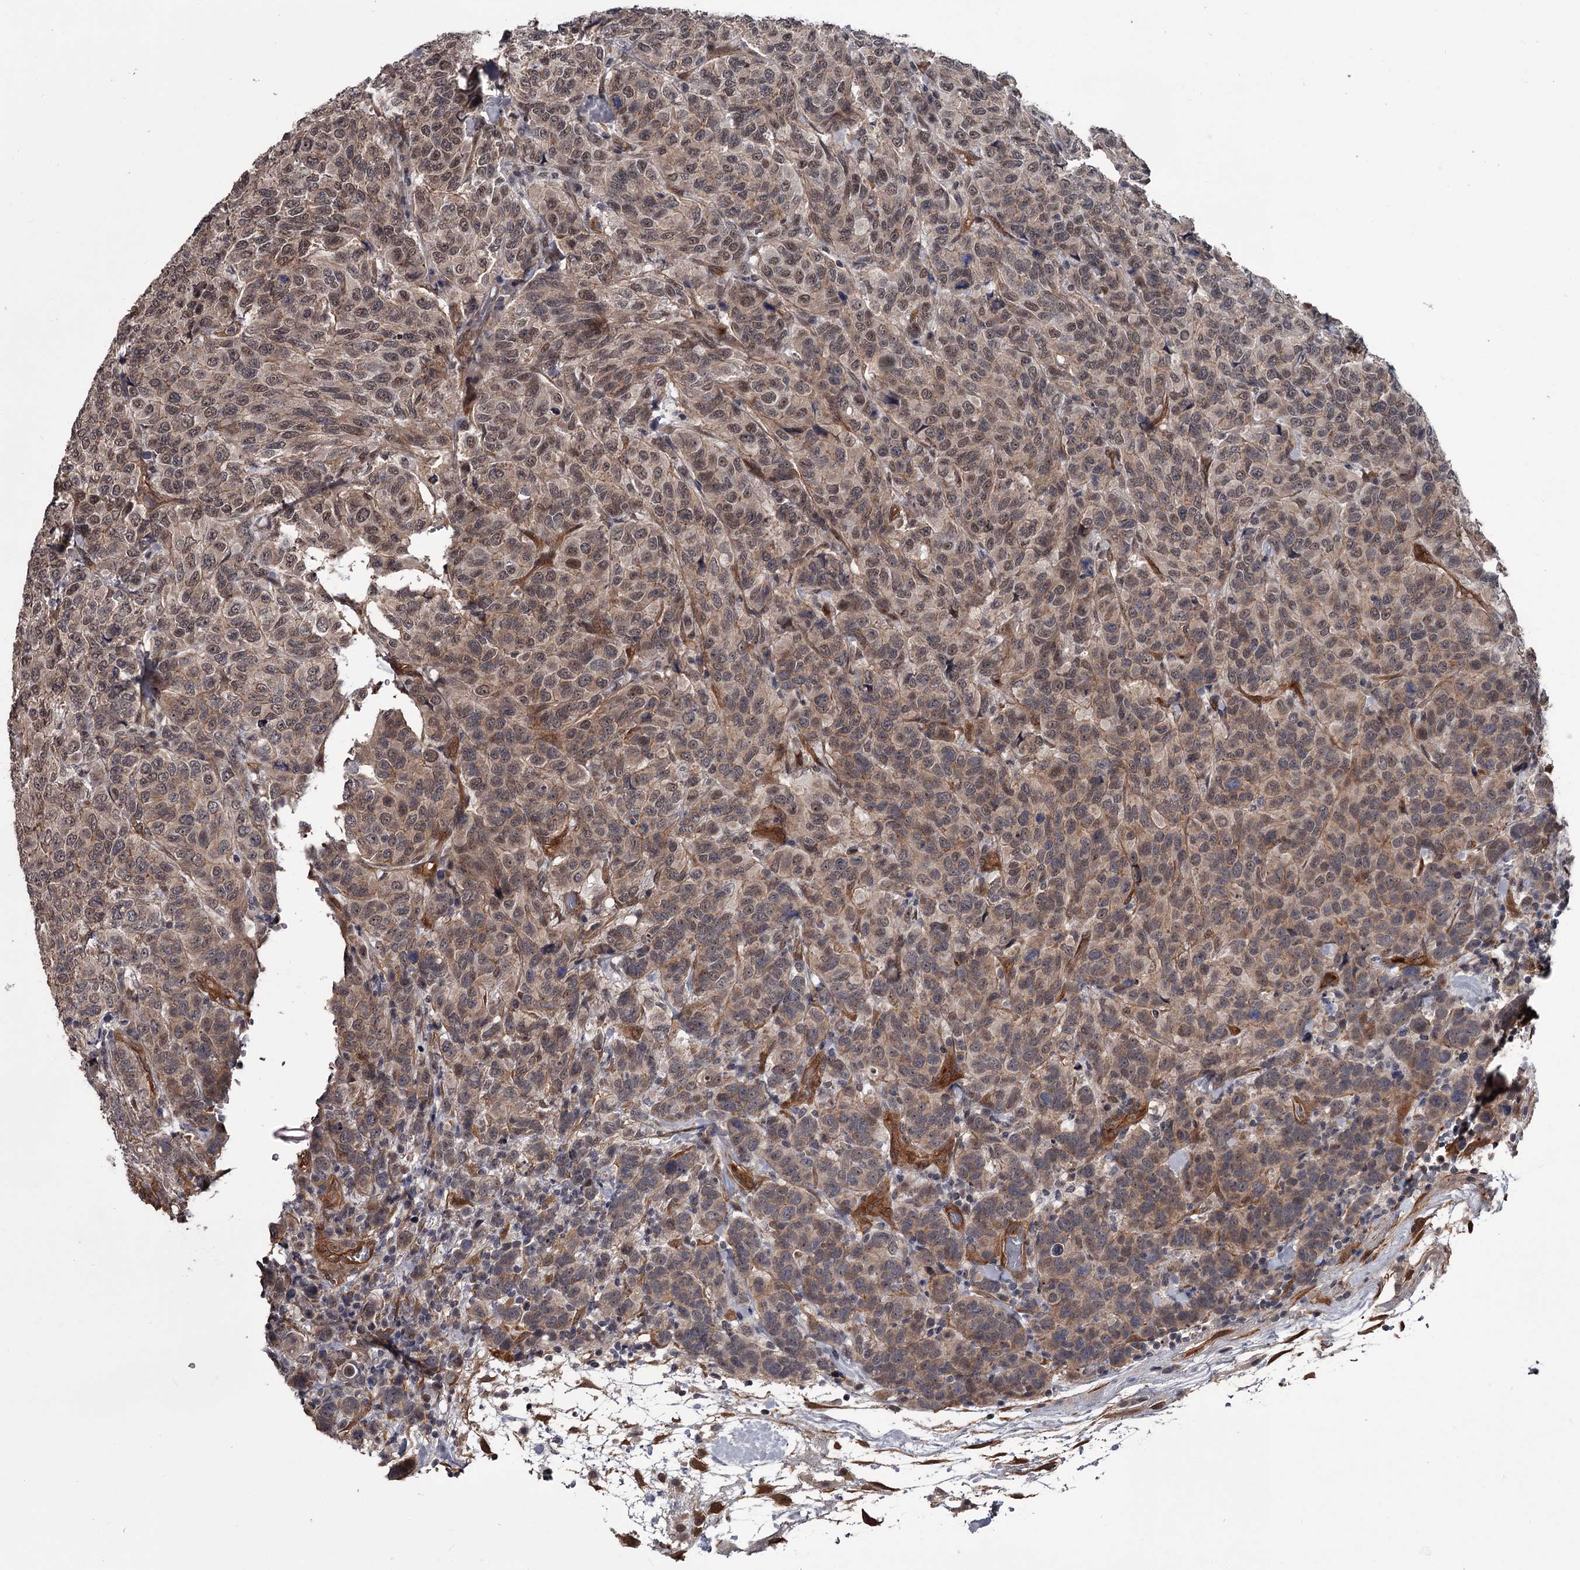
{"staining": {"intensity": "weak", "quantity": ">75%", "location": "cytoplasmic/membranous,nuclear"}, "tissue": "breast cancer", "cell_type": "Tumor cells", "image_type": "cancer", "snomed": [{"axis": "morphology", "description": "Duct carcinoma"}, {"axis": "topography", "description": "Breast"}], "caption": "Human breast cancer stained with a brown dye demonstrates weak cytoplasmic/membranous and nuclear positive staining in about >75% of tumor cells.", "gene": "CDC42EP2", "patient": {"sex": "female", "age": 55}}